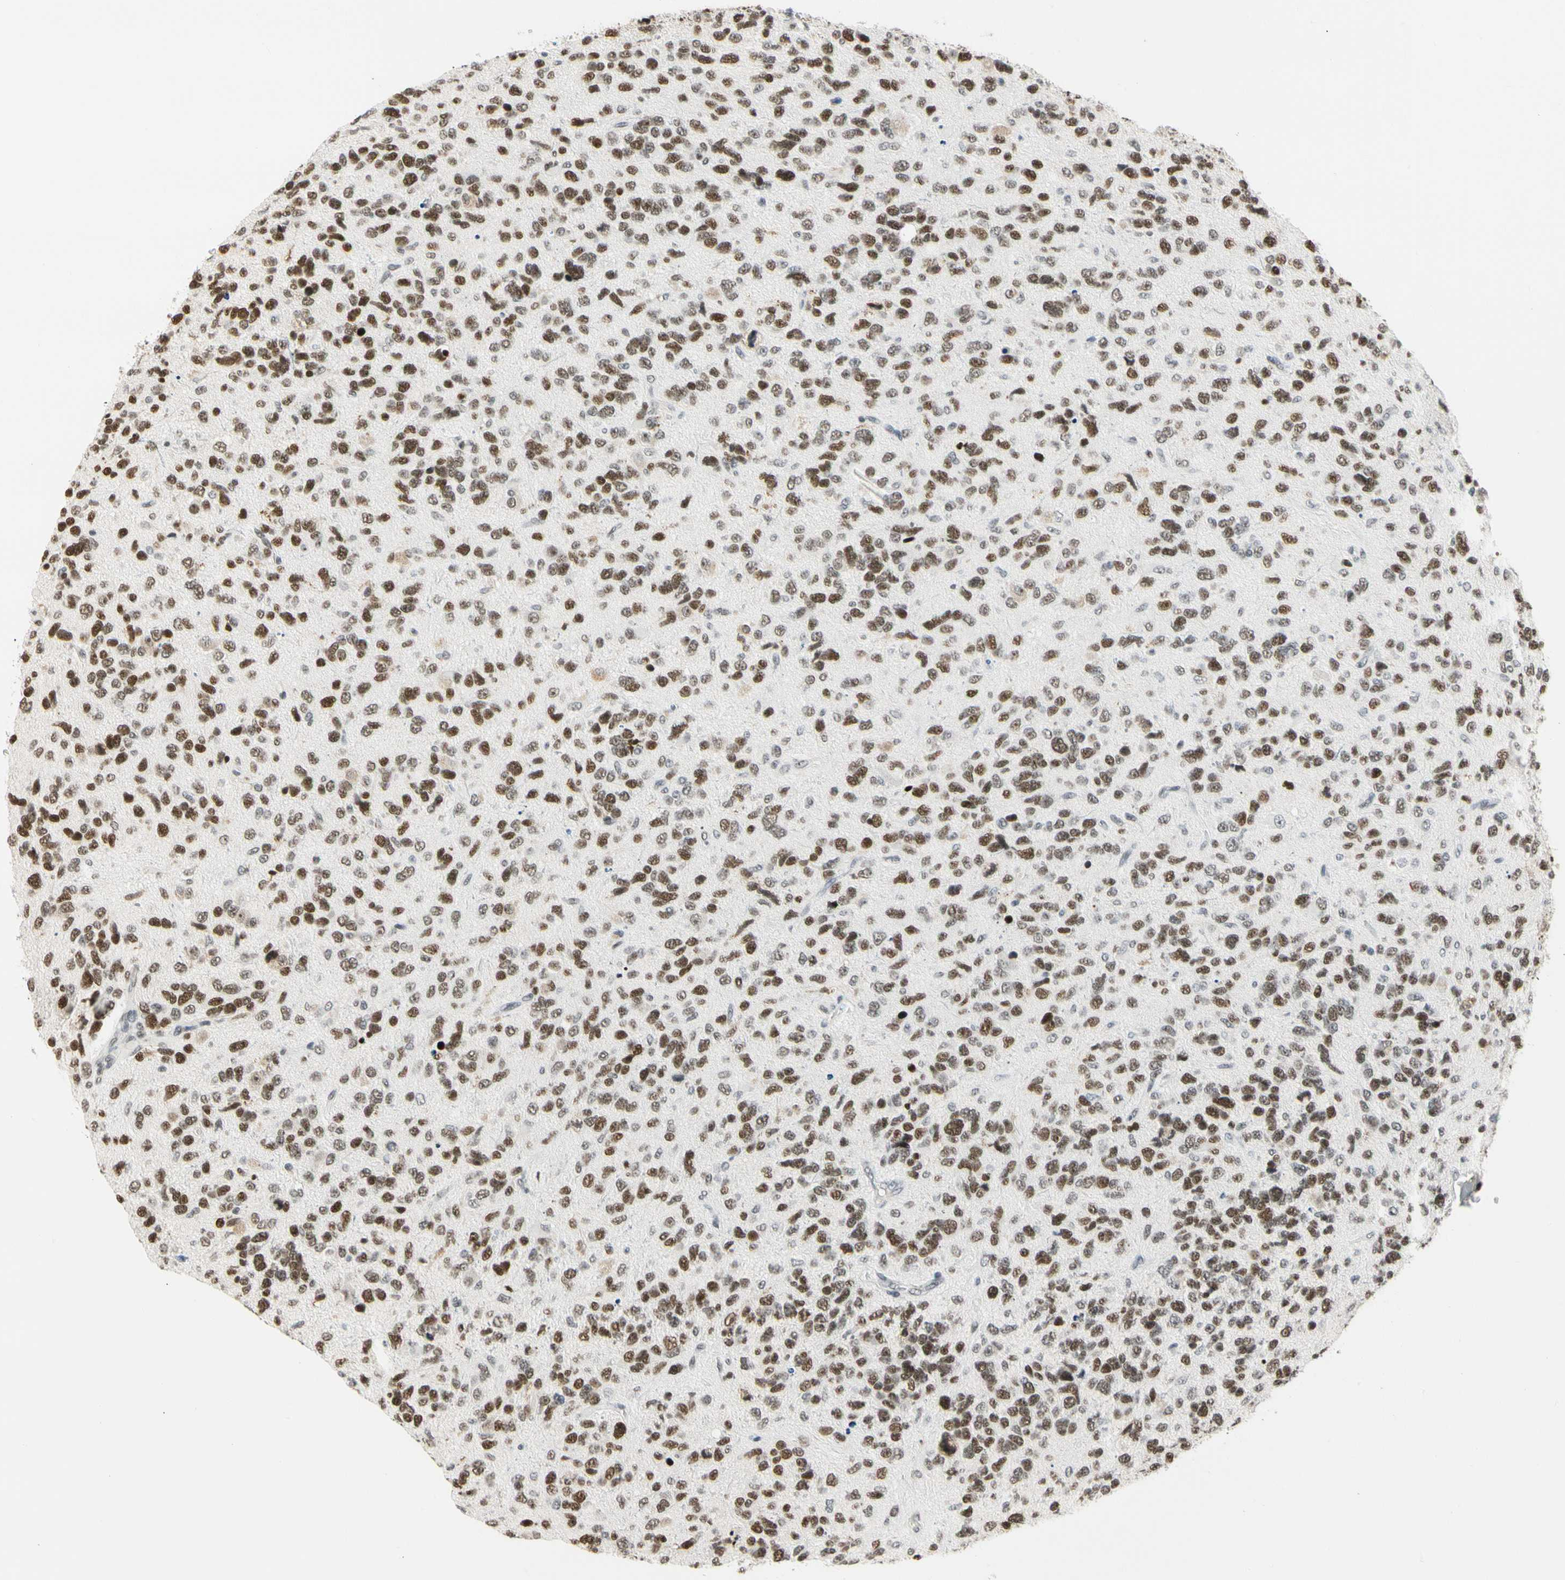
{"staining": {"intensity": "strong", "quantity": ">75%", "location": "nuclear"}, "tissue": "glioma", "cell_type": "Tumor cells", "image_type": "cancer", "snomed": [{"axis": "morphology", "description": "Glioma, malignant, High grade"}, {"axis": "topography", "description": "Brain"}], "caption": "Immunohistochemical staining of glioma reveals high levels of strong nuclear positivity in approximately >75% of tumor cells. (DAB IHC with brightfield microscopy, high magnification).", "gene": "ZSCAN16", "patient": {"sex": "female", "age": 58}}